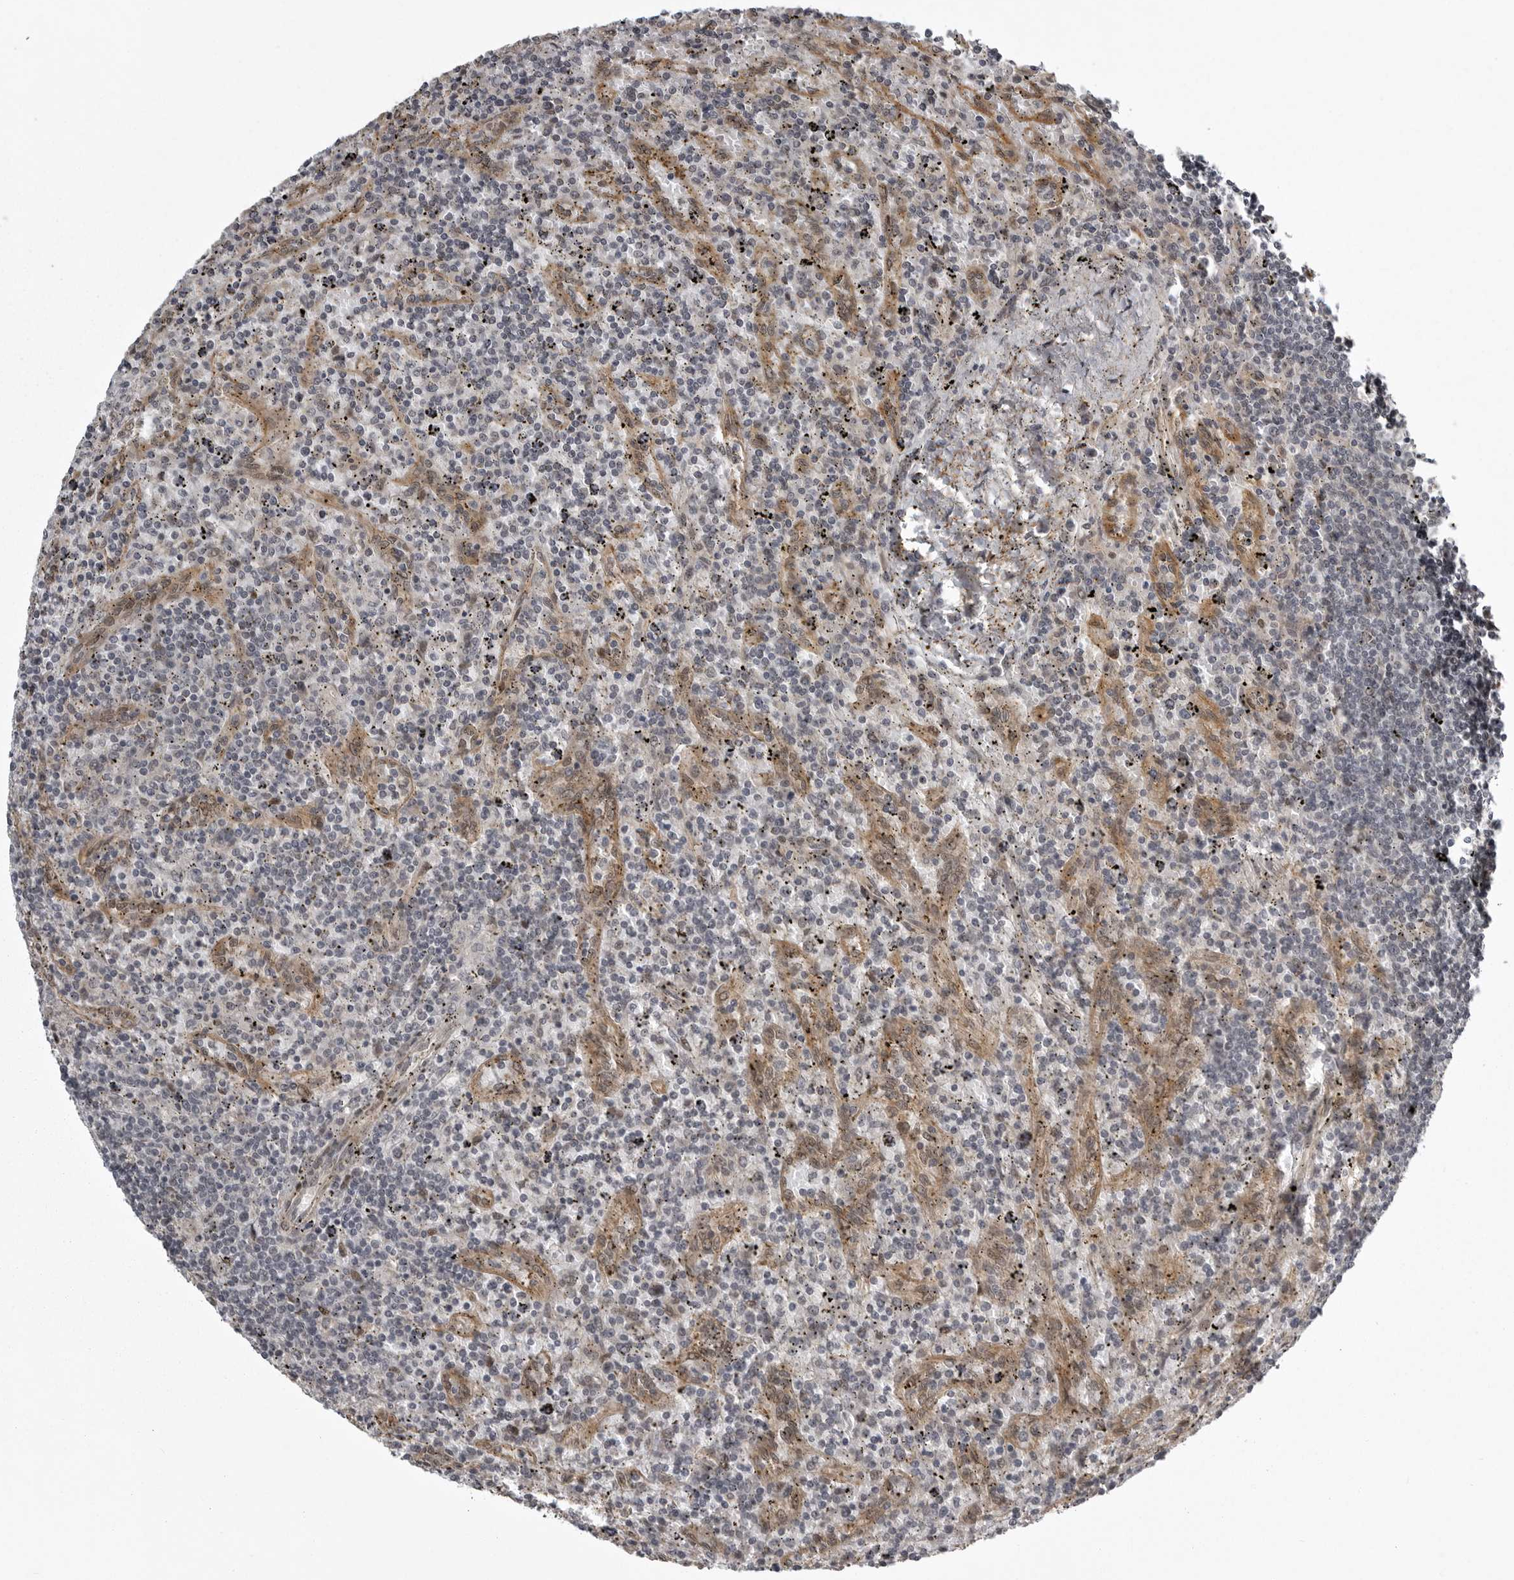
{"staining": {"intensity": "negative", "quantity": "none", "location": "none"}, "tissue": "lymphoma", "cell_type": "Tumor cells", "image_type": "cancer", "snomed": [{"axis": "morphology", "description": "Malignant lymphoma, non-Hodgkin's type, Low grade"}, {"axis": "topography", "description": "Spleen"}], "caption": "There is no significant positivity in tumor cells of low-grade malignant lymphoma, non-Hodgkin's type.", "gene": "SNX16", "patient": {"sex": "male", "age": 76}}